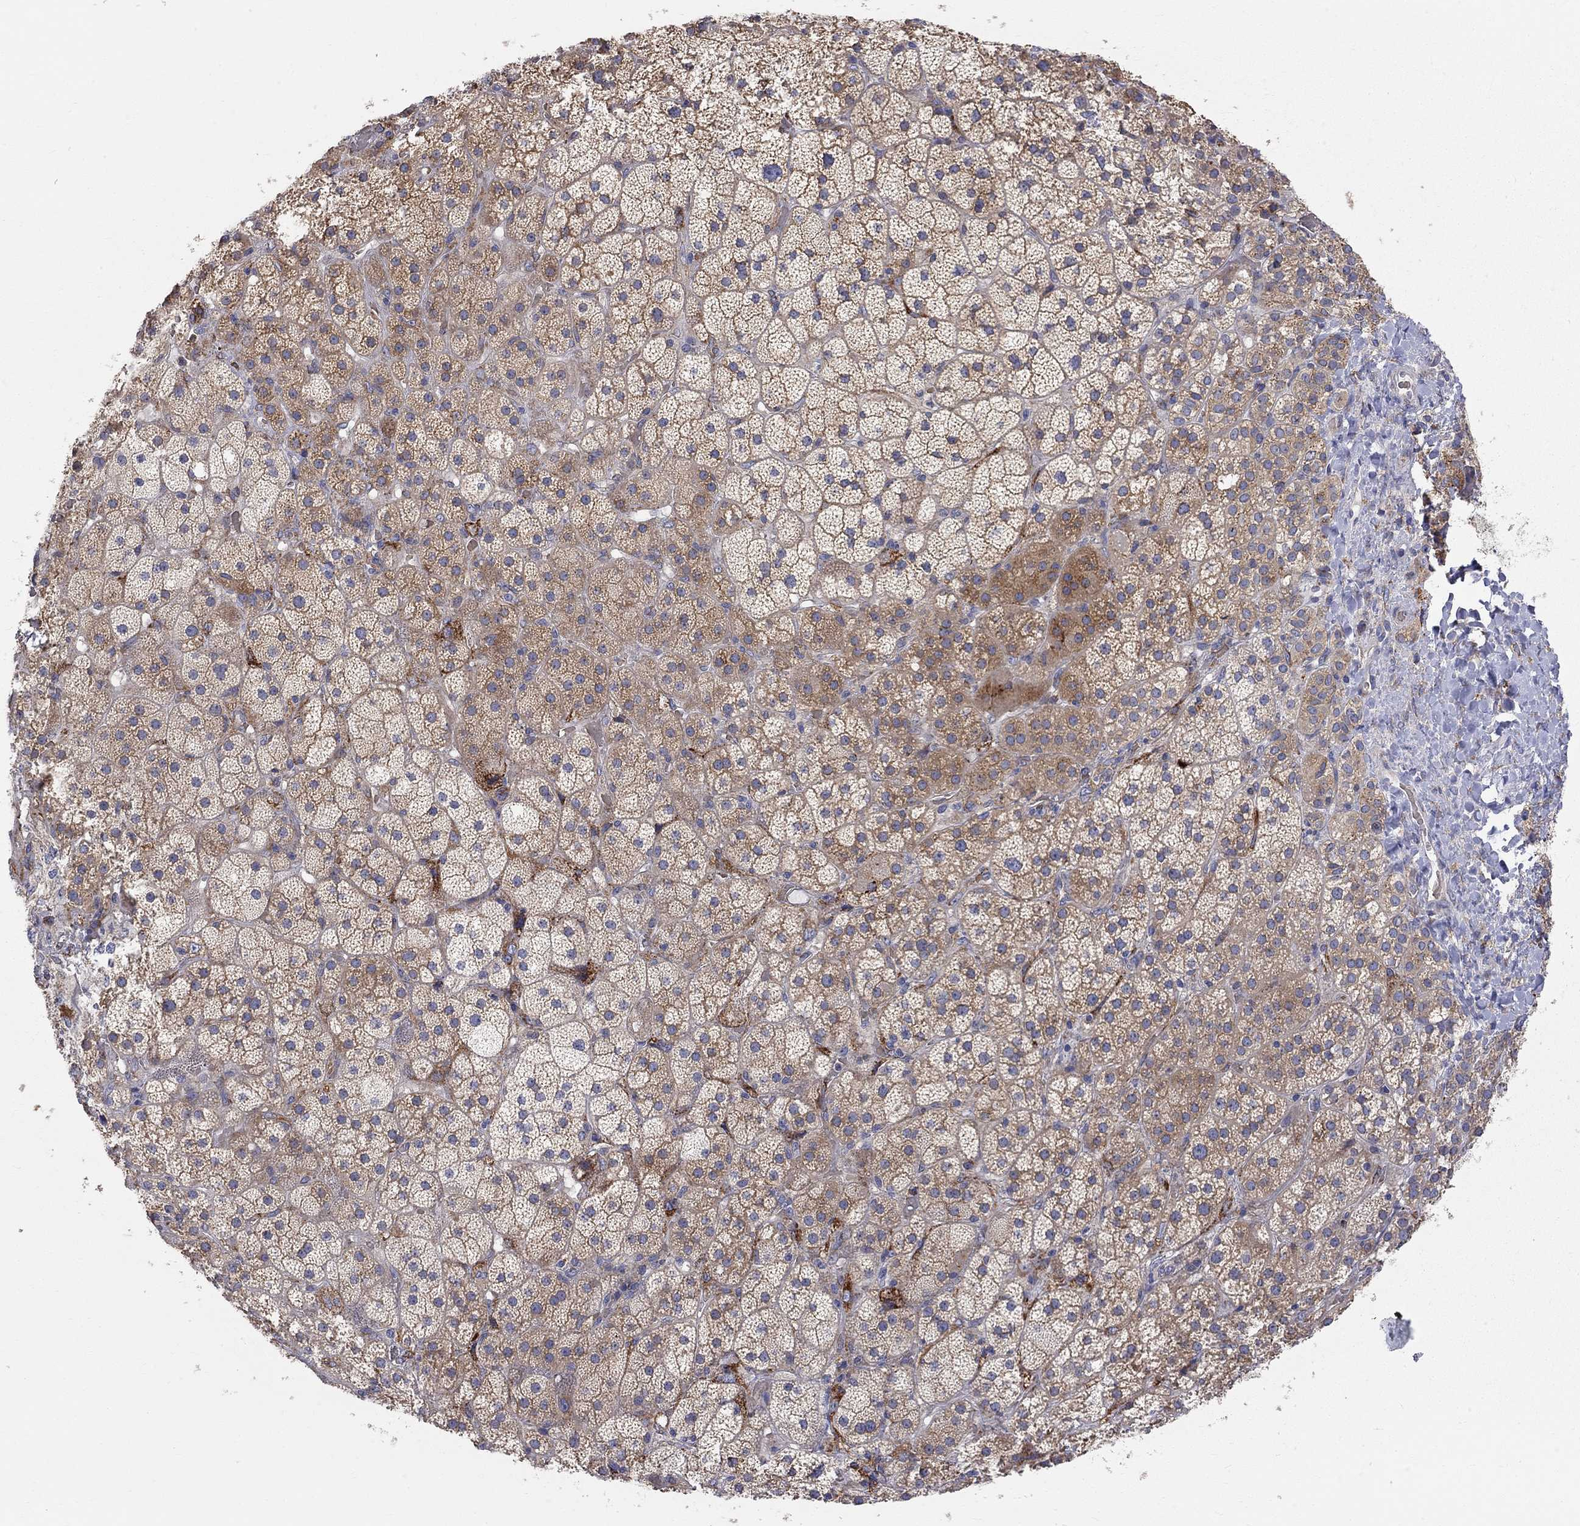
{"staining": {"intensity": "moderate", "quantity": "25%-75%", "location": "cytoplasmic/membranous"}, "tissue": "adrenal gland", "cell_type": "Glandular cells", "image_type": "normal", "snomed": [{"axis": "morphology", "description": "Normal tissue, NOS"}, {"axis": "topography", "description": "Adrenal gland"}], "caption": "Human adrenal gland stained with a brown dye exhibits moderate cytoplasmic/membranous positive staining in about 25%-75% of glandular cells.", "gene": "CASTOR1", "patient": {"sex": "male", "age": 57}}